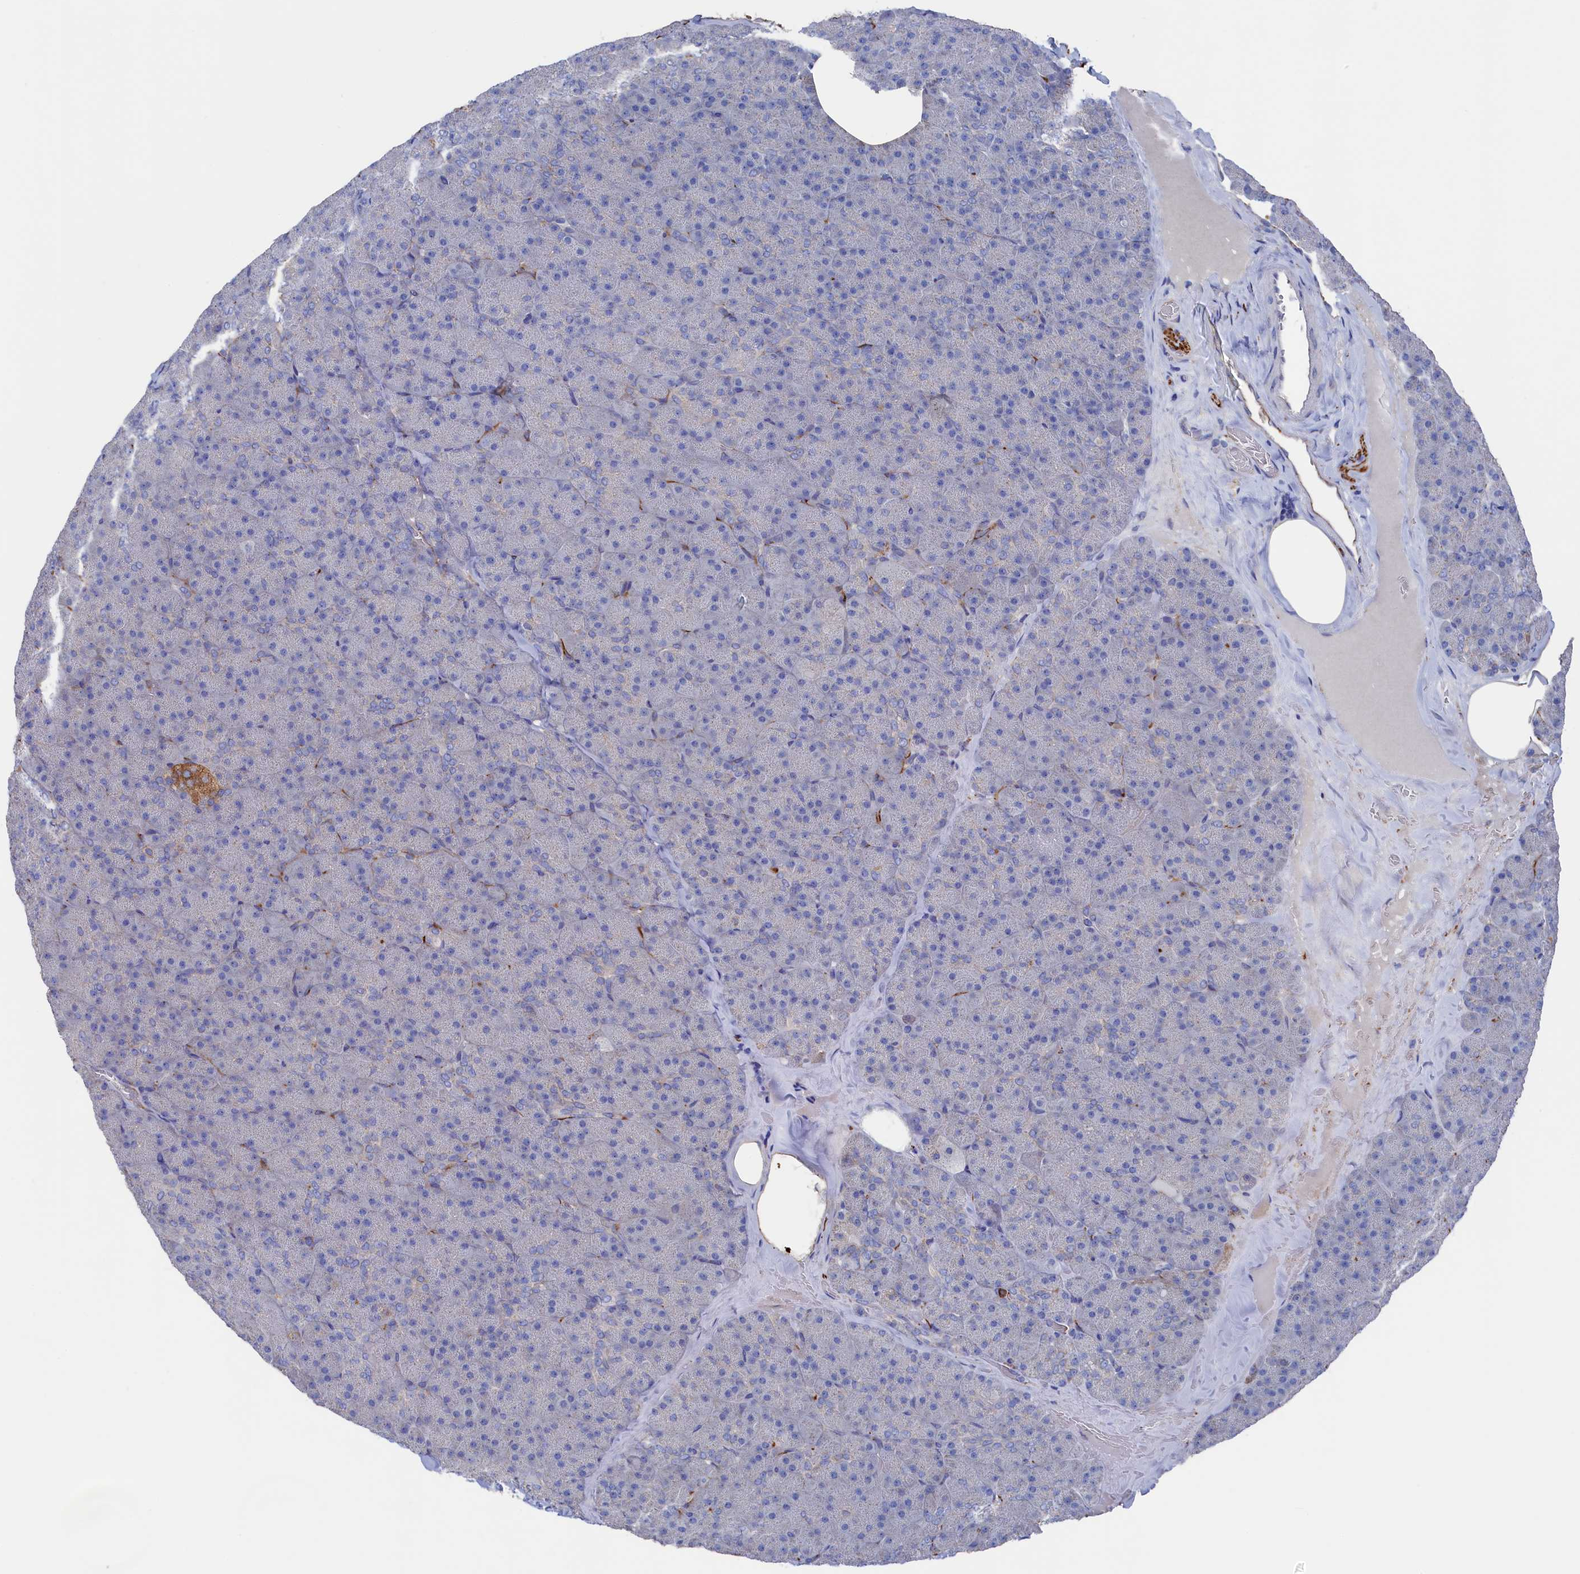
{"staining": {"intensity": "moderate", "quantity": "<25%", "location": "cytoplasmic/membranous"}, "tissue": "pancreas", "cell_type": "Exocrine glandular cells", "image_type": "normal", "snomed": [{"axis": "morphology", "description": "Normal tissue, NOS"}, {"axis": "topography", "description": "Pancreas"}], "caption": "Pancreas stained with a brown dye displays moderate cytoplasmic/membranous positive staining in about <25% of exocrine glandular cells.", "gene": "C12orf73", "patient": {"sex": "male", "age": 36}}